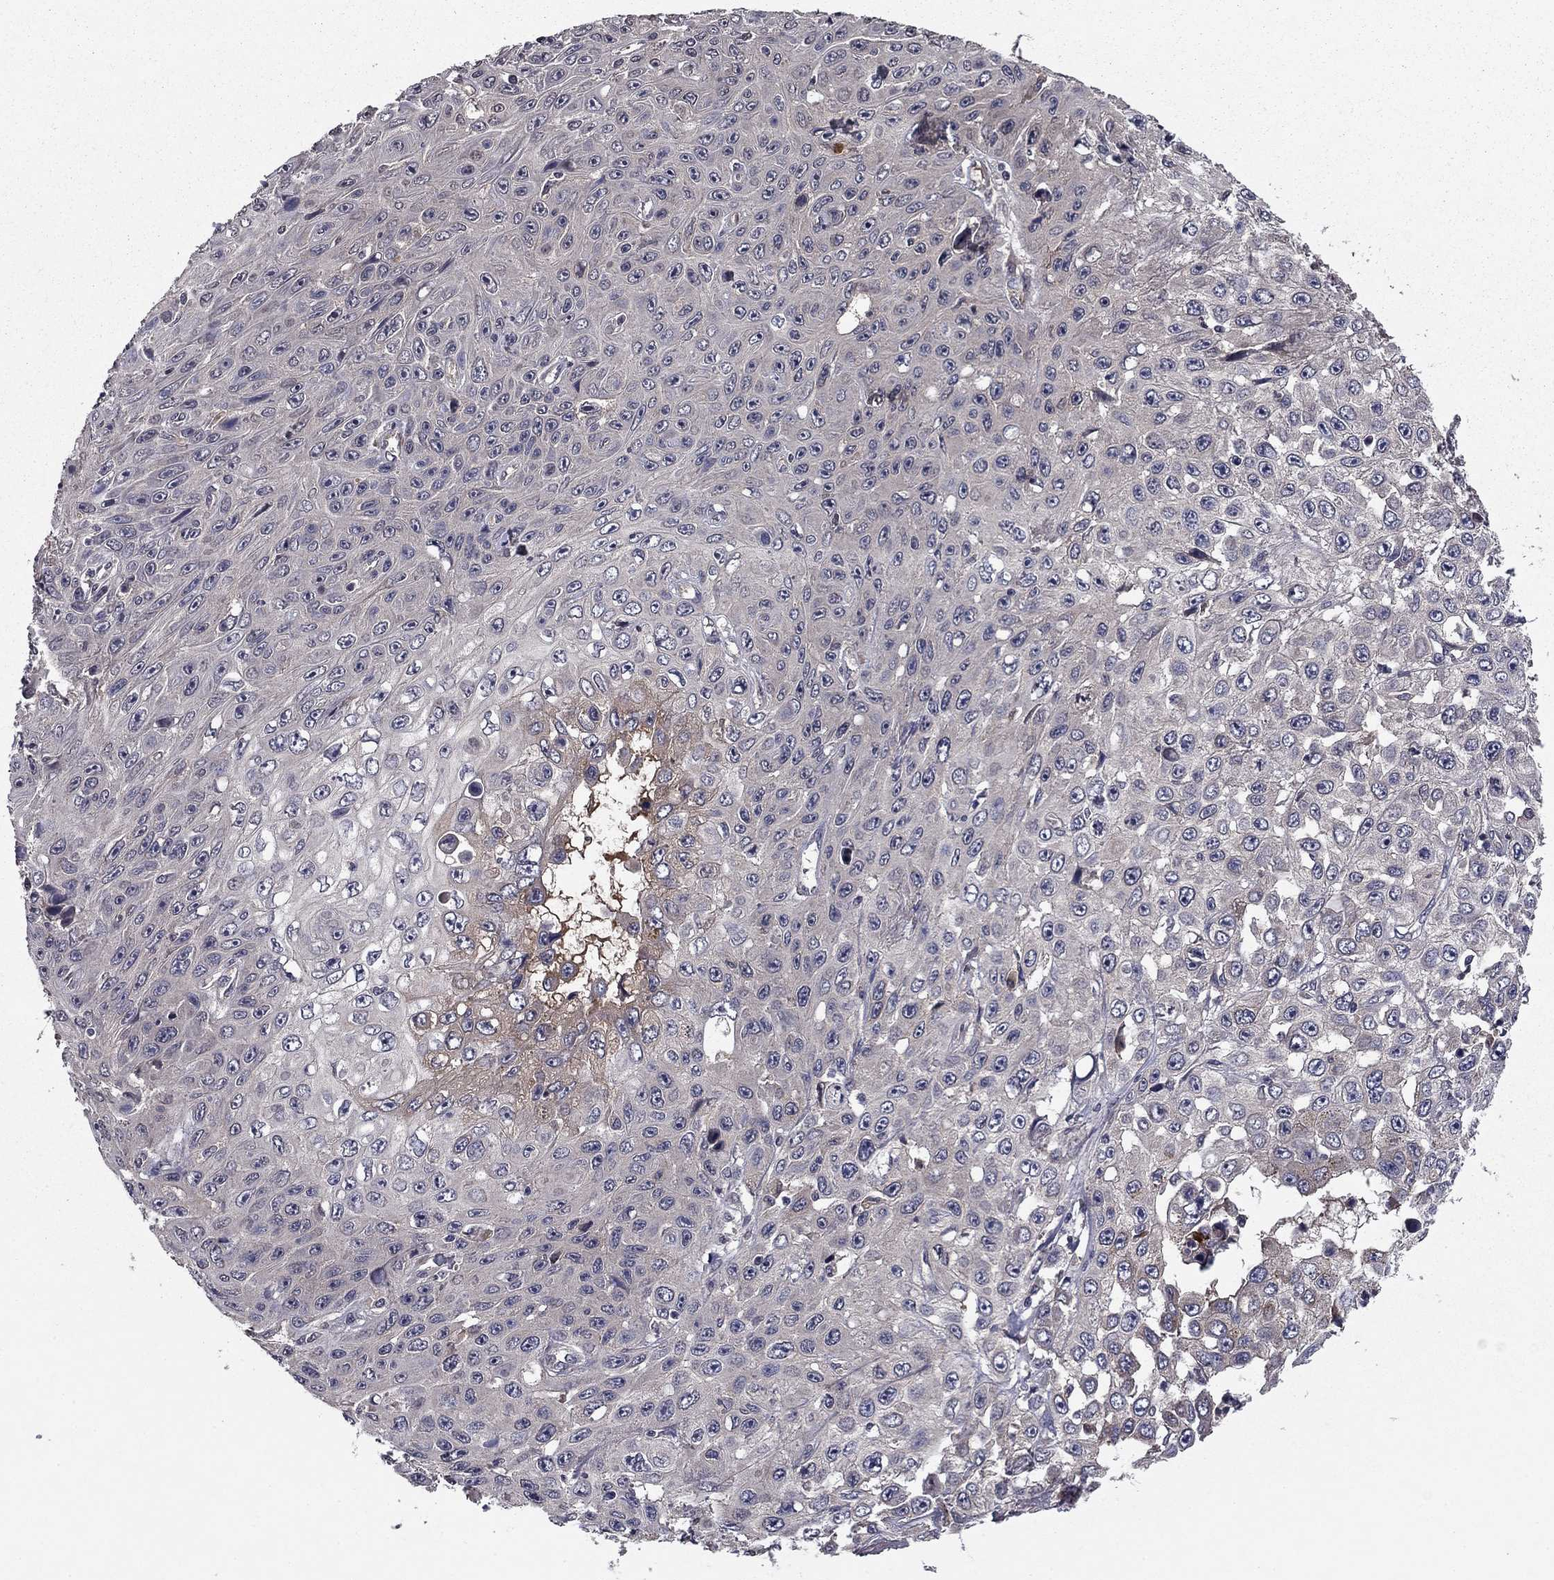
{"staining": {"intensity": "negative", "quantity": "none", "location": "none"}, "tissue": "skin cancer", "cell_type": "Tumor cells", "image_type": "cancer", "snomed": [{"axis": "morphology", "description": "Squamous cell carcinoma, NOS"}, {"axis": "topography", "description": "Skin"}], "caption": "Human skin cancer (squamous cell carcinoma) stained for a protein using immunohistochemistry (IHC) shows no staining in tumor cells.", "gene": "PROS1", "patient": {"sex": "male", "age": 82}}